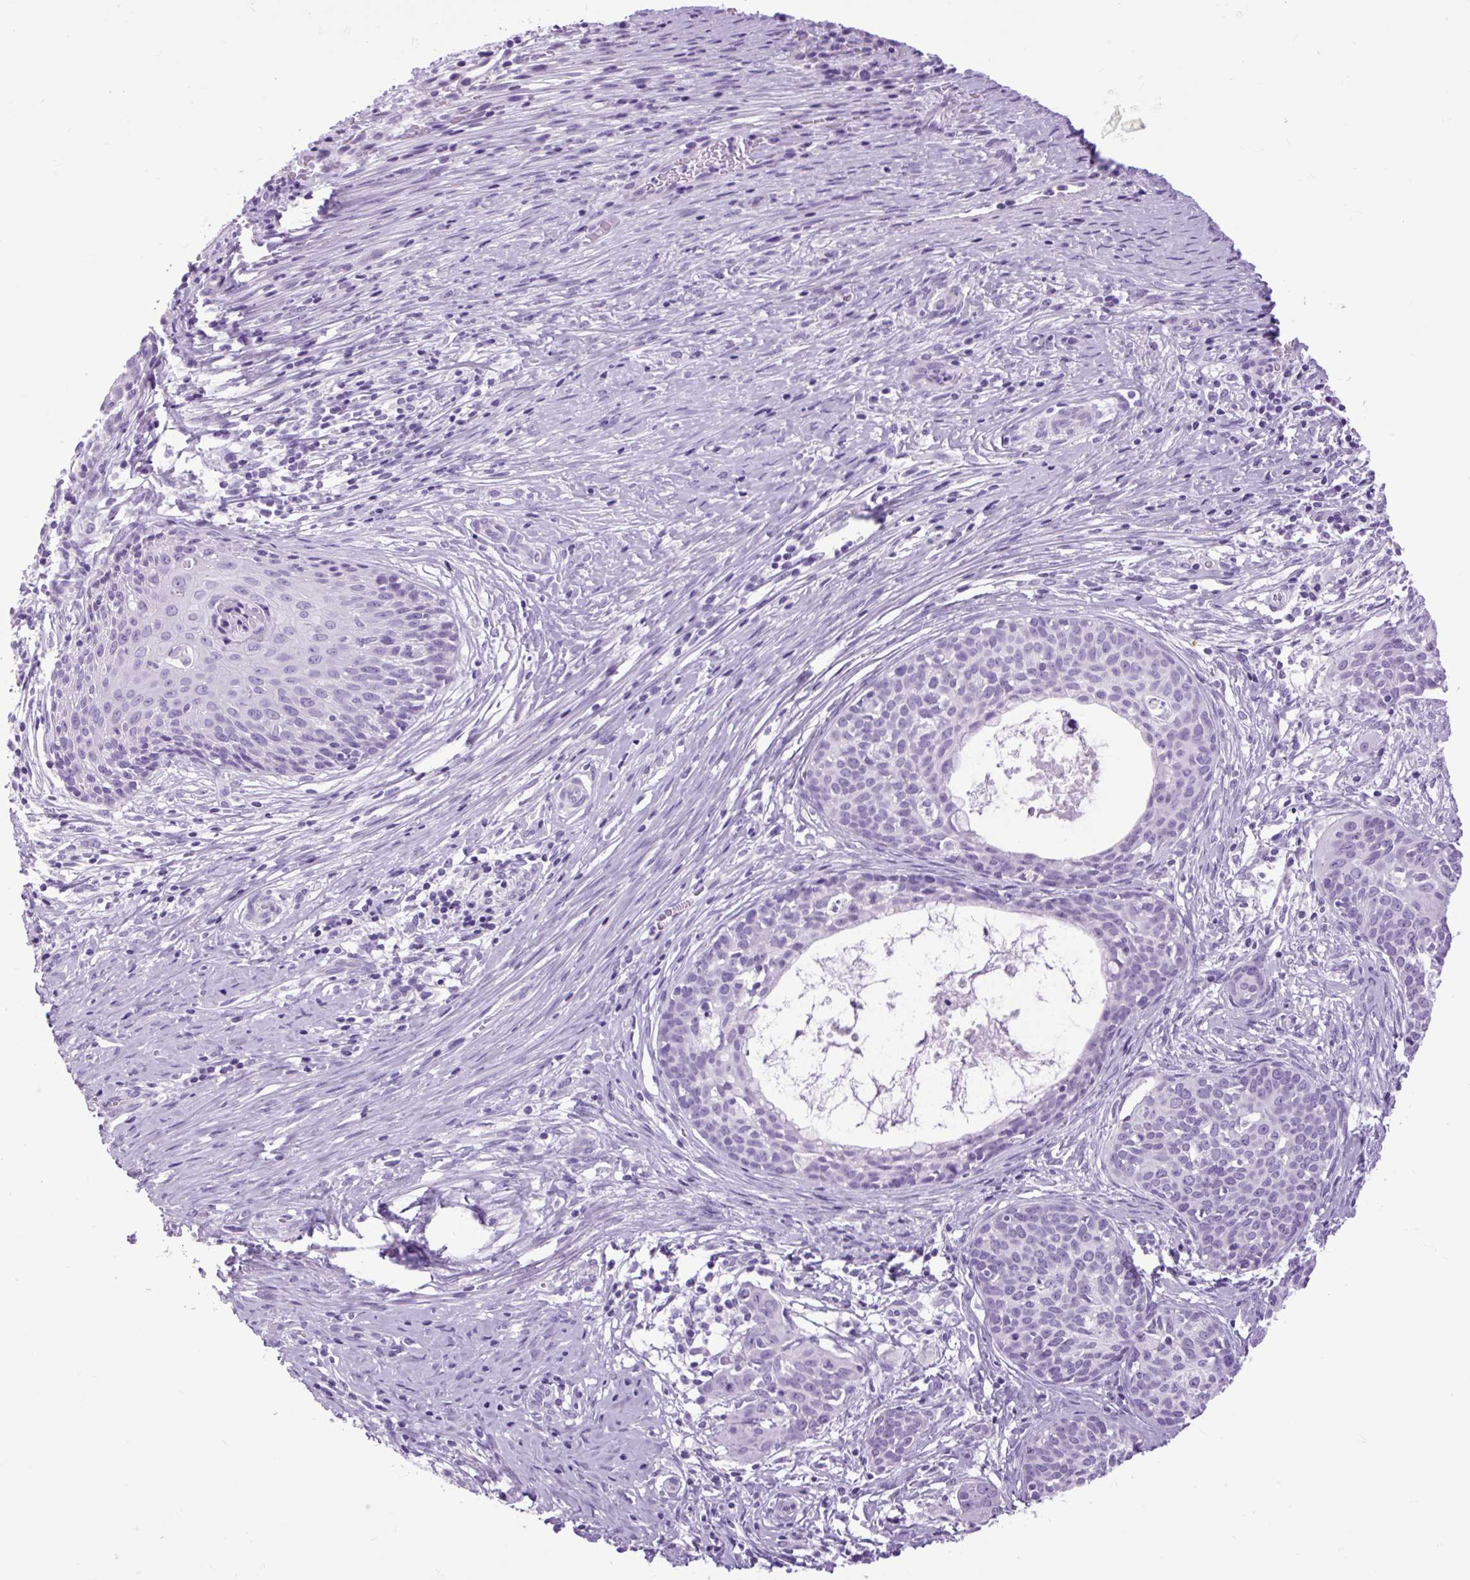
{"staining": {"intensity": "negative", "quantity": "none", "location": "none"}, "tissue": "cervical cancer", "cell_type": "Tumor cells", "image_type": "cancer", "snomed": [{"axis": "morphology", "description": "Squamous cell carcinoma, NOS"}, {"axis": "morphology", "description": "Adenocarcinoma, NOS"}, {"axis": "topography", "description": "Cervix"}], "caption": "Immunohistochemistry (IHC) photomicrograph of adenocarcinoma (cervical) stained for a protein (brown), which exhibits no staining in tumor cells.", "gene": "DPP6", "patient": {"sex": "female", "age": 52}}